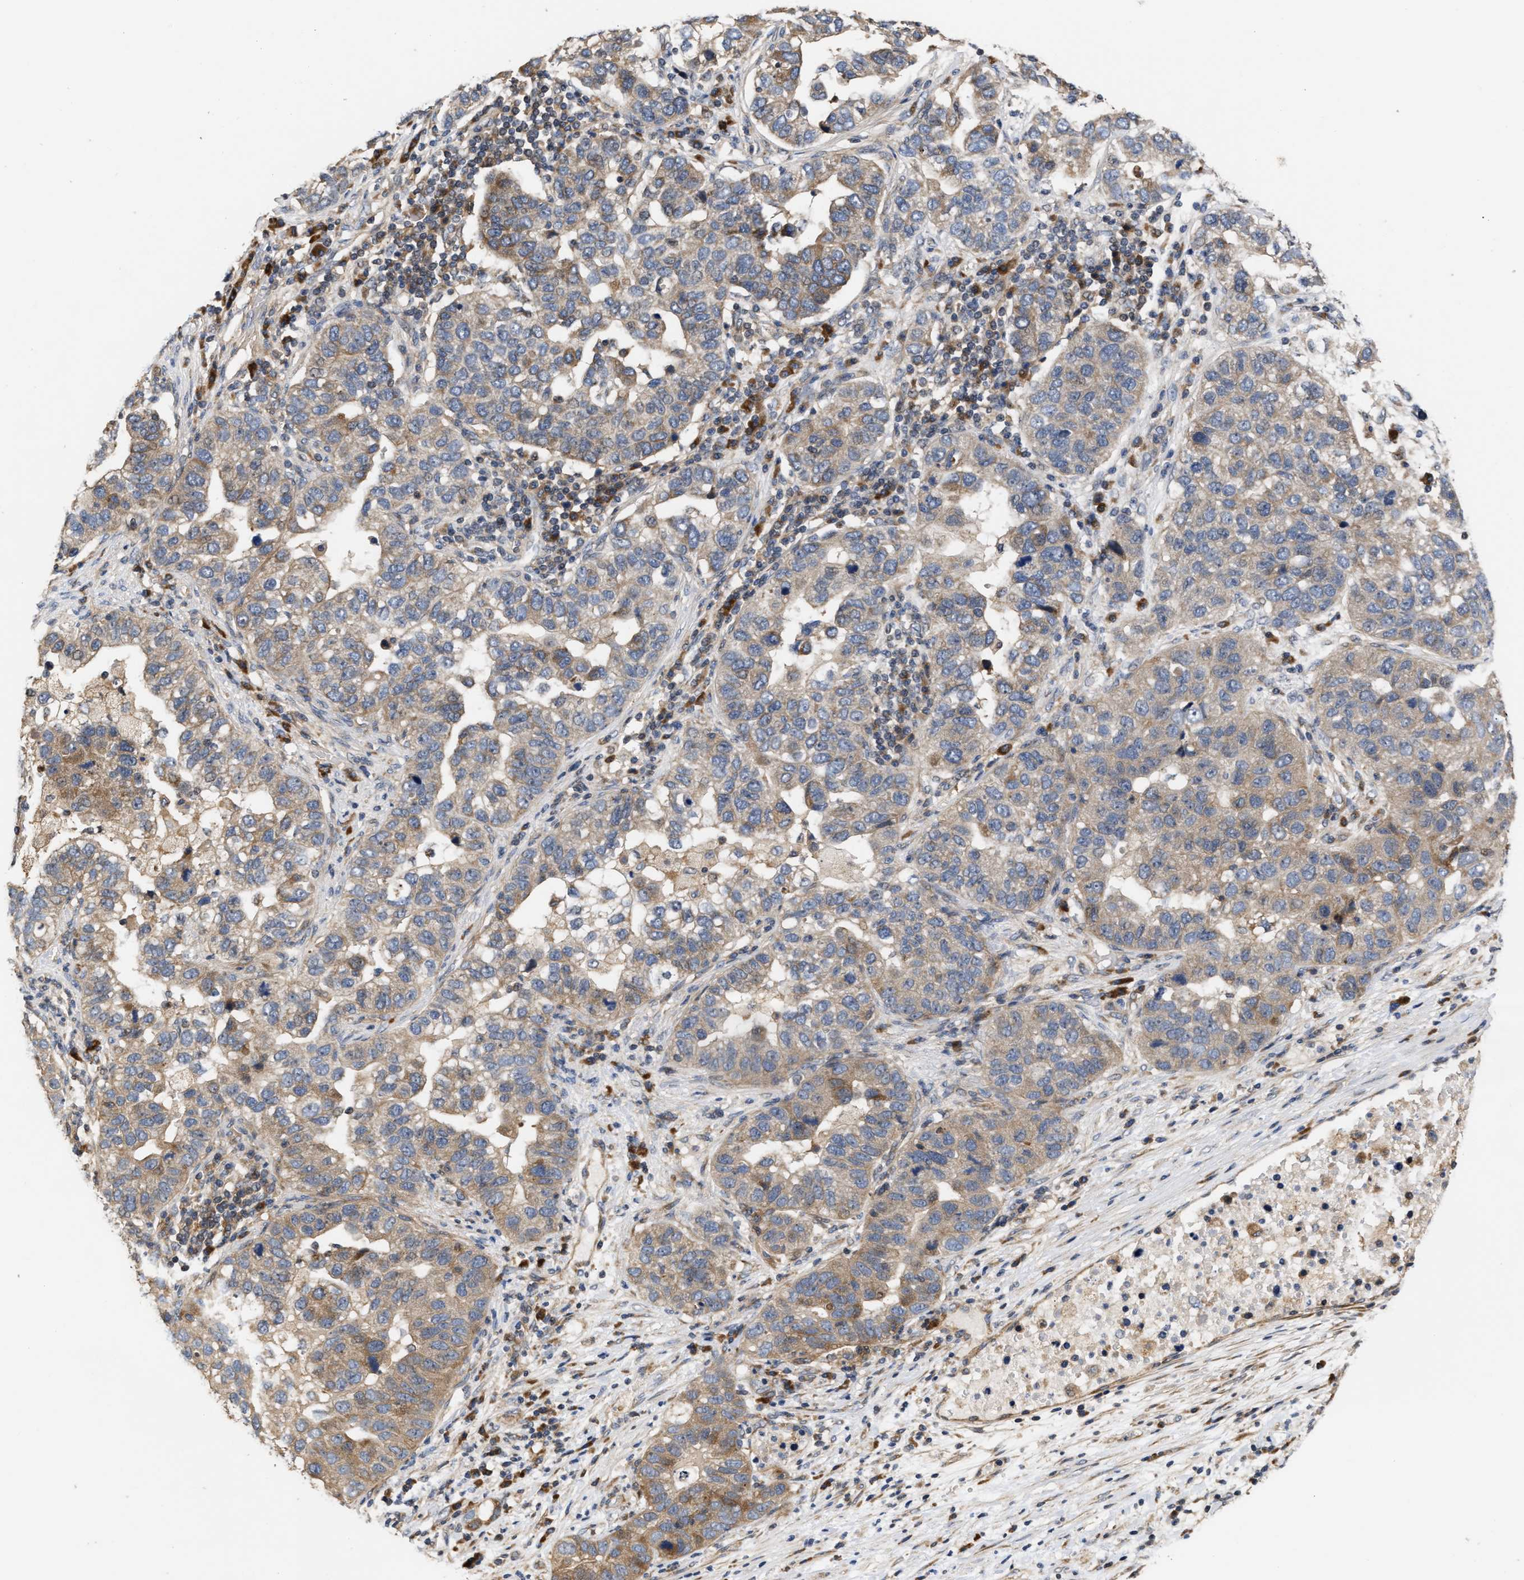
{"staining": {"intensity": "weak", "quantity": "25%-75%", "location": "cytoplasmic/membranous"}, "tissue": "pancreatic cancer", "cell_type": "Tumor cells", "image_type": "cancer", "snomed": [{"axis": "morphology", "description": "Adenocarcinoma, NOS"}, {"axis": "topography", "description": "Pancreas"}], "caption": "A high-resolution photomicrograph shows immunohistochemistry (IHC) staining of pancreatic adenocarcinoma, which displays weak cytoplasmic/membranous expression in approximately 25%-75% of tumor cells.", "gene": "CLIP2", "patient": {"sex": "female", "age": 61}}